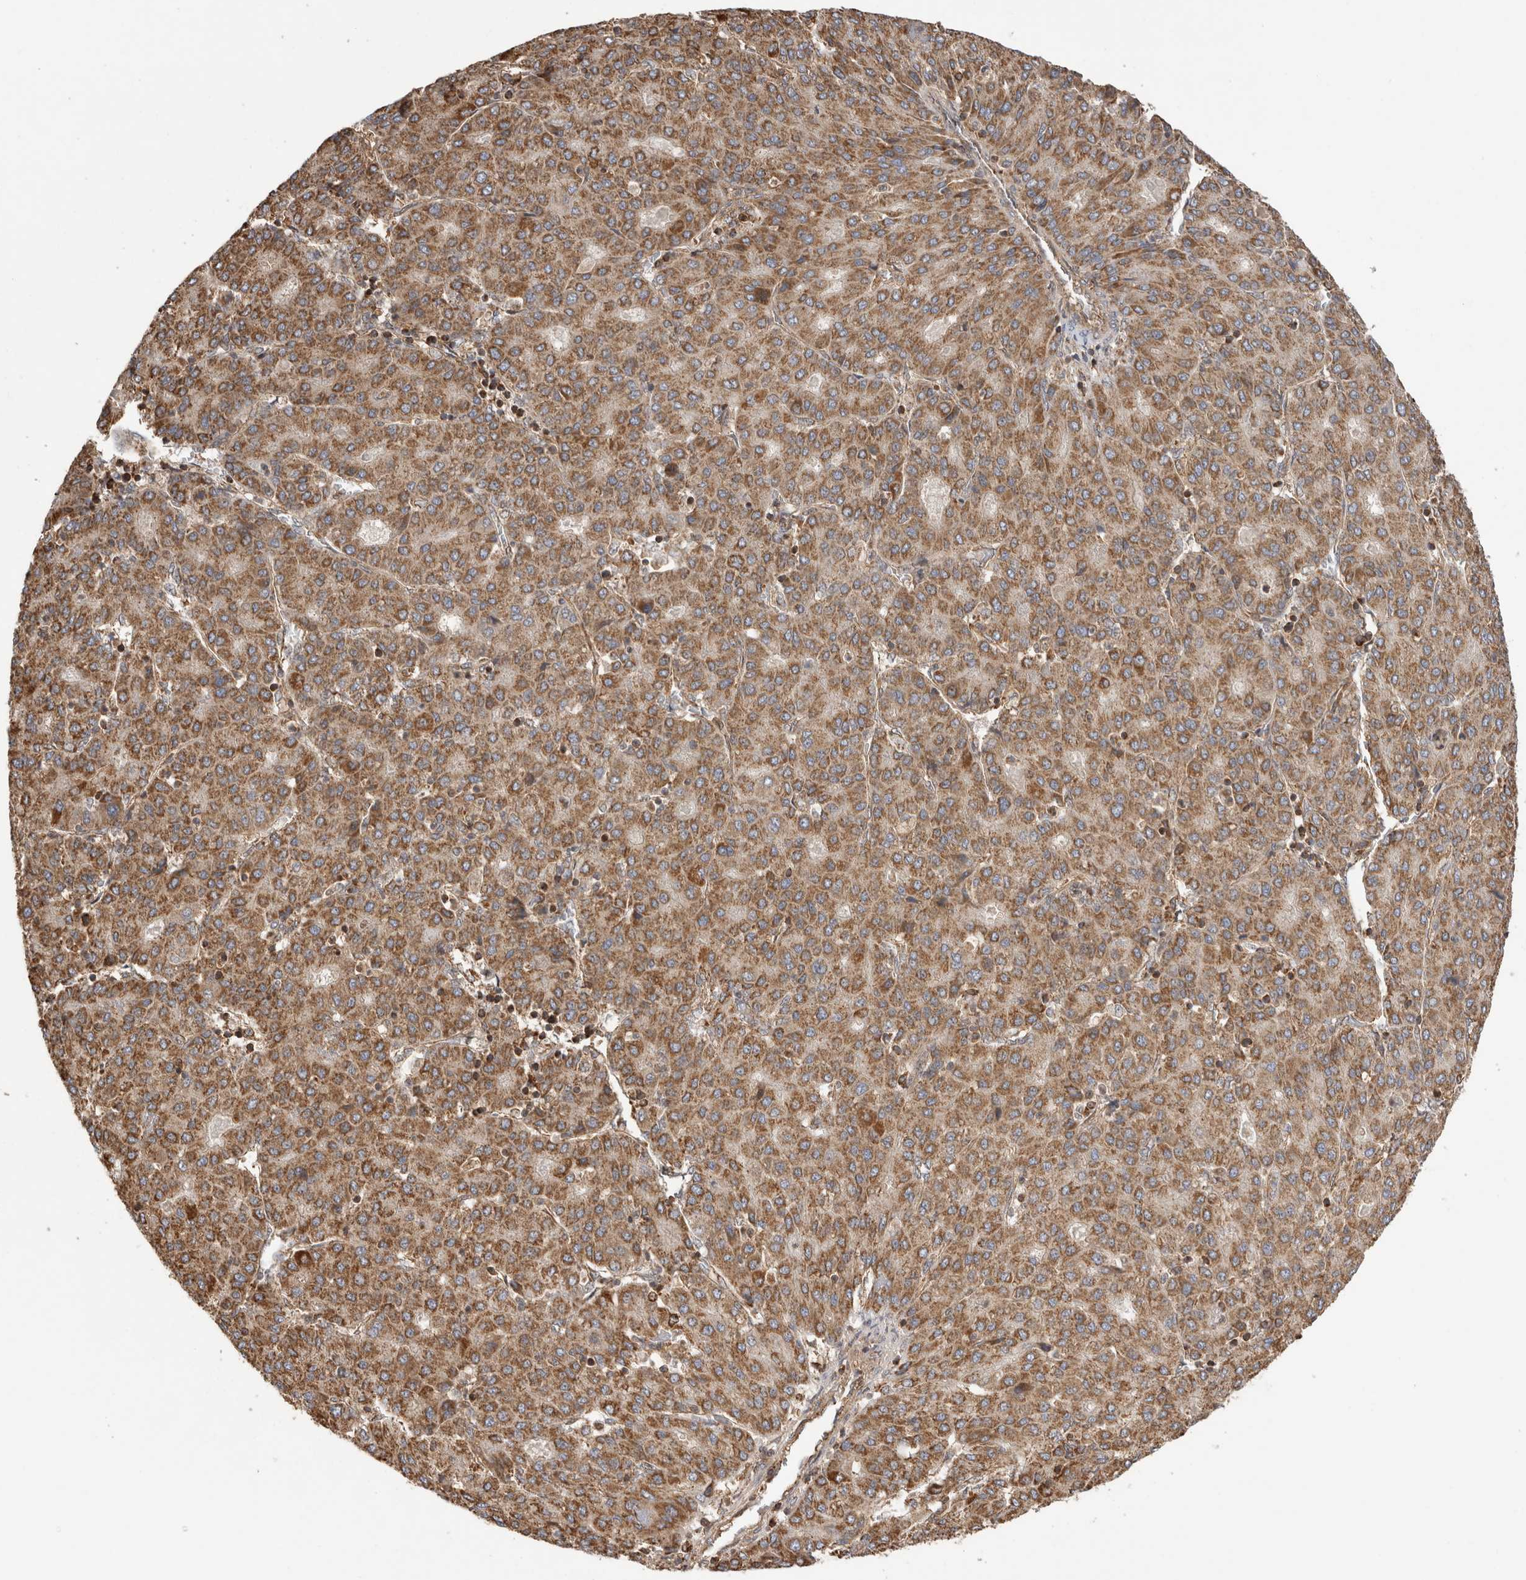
{"staining": {"intensity": "strong", "quantity": ">75%", "location": "cytoplasmic/membranous"}, "tissue": "liver cancer", "cell_type": "Tumor cells", "image_type": "cancer", "snomed": [{"axis": "morphology", "description": "Carcinoma, Hepatocellular, NOS"}, {"axis": "topography", "description": "Liver"}], "caption": "The immunohistochemical stain shows strong cytoplasmic/membranous staining in tumor cells of liver cancer tissue.", "gene": "IMMP2L", "patient": {"sex": "male", "age": 65}}